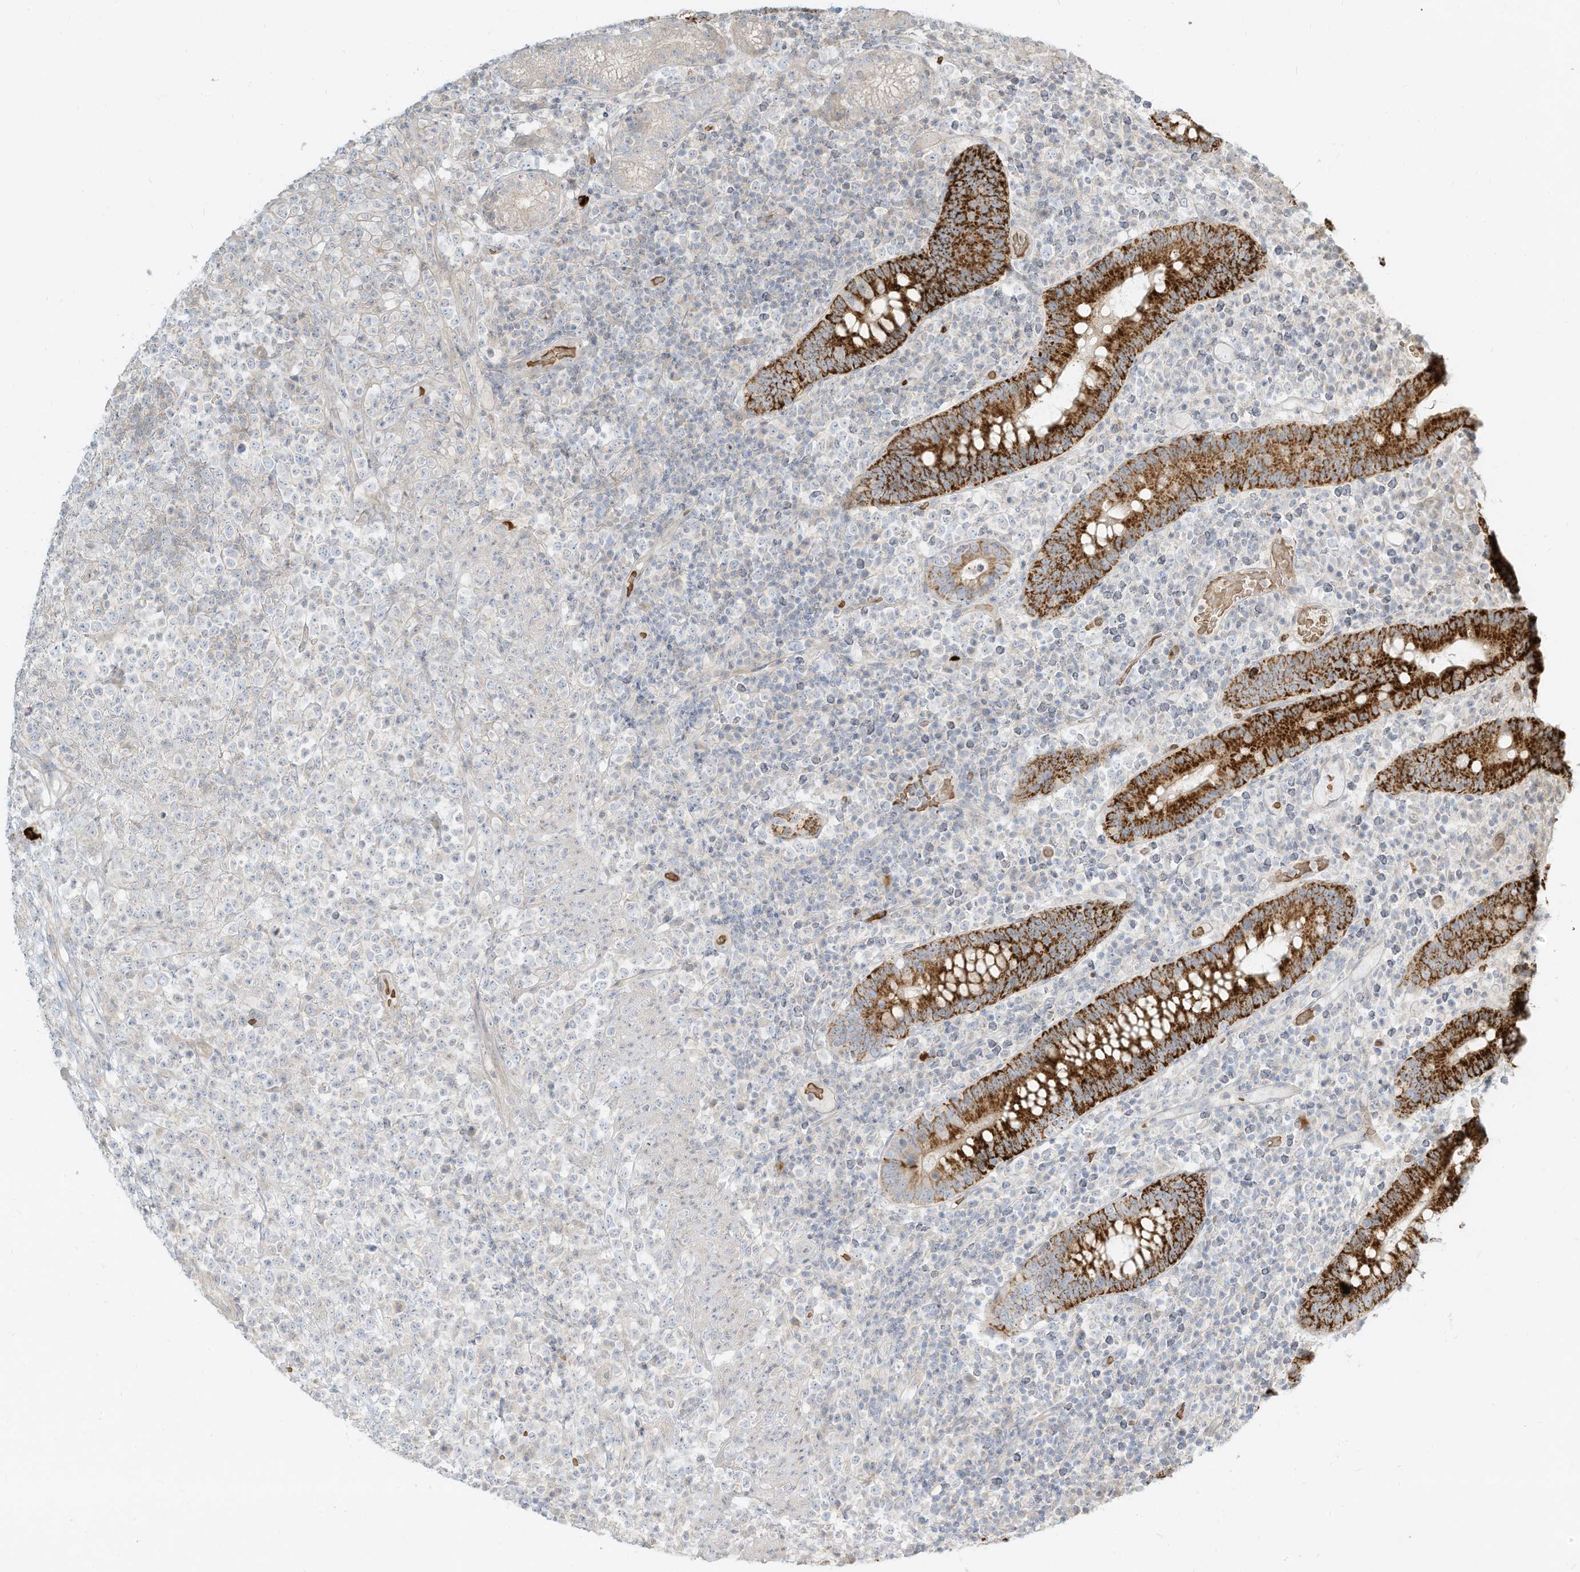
{"staining": {"intensity": "negative", "quantity": "none", "location": "none"}, "tissue": "lymphoma", "cell_type": "Tumor cells", "image_type": "cancer", "snomed": [{"axis": "morphology", "description": "Malignant lymphoma, non-Hodgkin's type, High grade"}, {"axis": "topography", "description": "Colon"}], "caption": "DAB immunohistochemical staining of human high-grade malignant lymphoma, non-Hodgkin's type exhibits no significant expression in tumor cells.", "gene": "OFD1", "patient": {"sex": "female", "age": 53}}